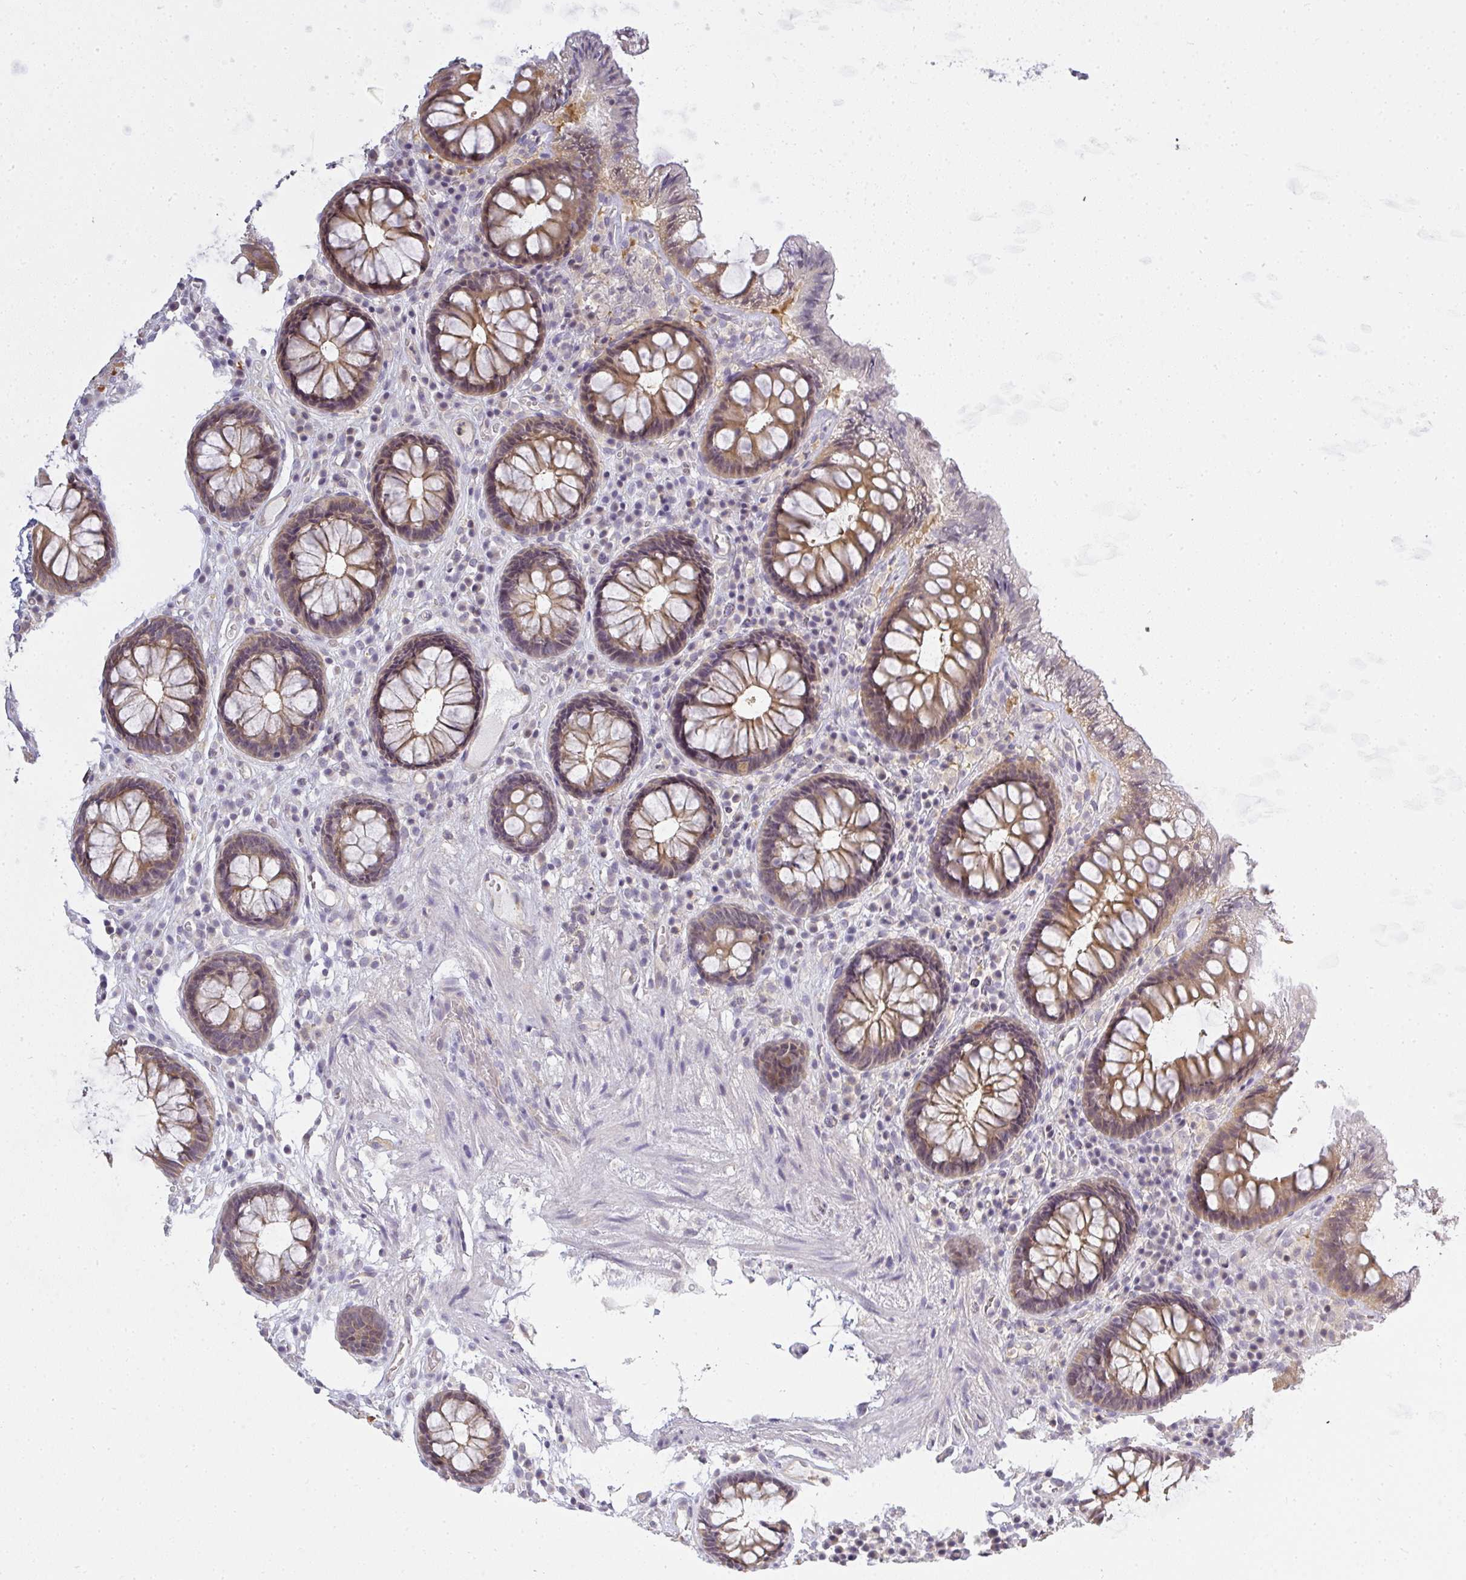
{"staining": {"intensity": "negative", "quantity": "none", "location": "none"}, "tissue": "colon", "cell_type": "Endothelial cells", "image_type": "normal", "snomed": [{"axis": "morphology", "description": "Normal tissue, NOS"}, {"axis": "topography", "description": "Colon"}, {"axis": "topography", "description": "Peripheral nerve tissue"}], "caption": "Endothelial cells show no significant protein expression in normal colon.", "gene": "GSDMB", "patient": {"sex": "male", "age": 84}}